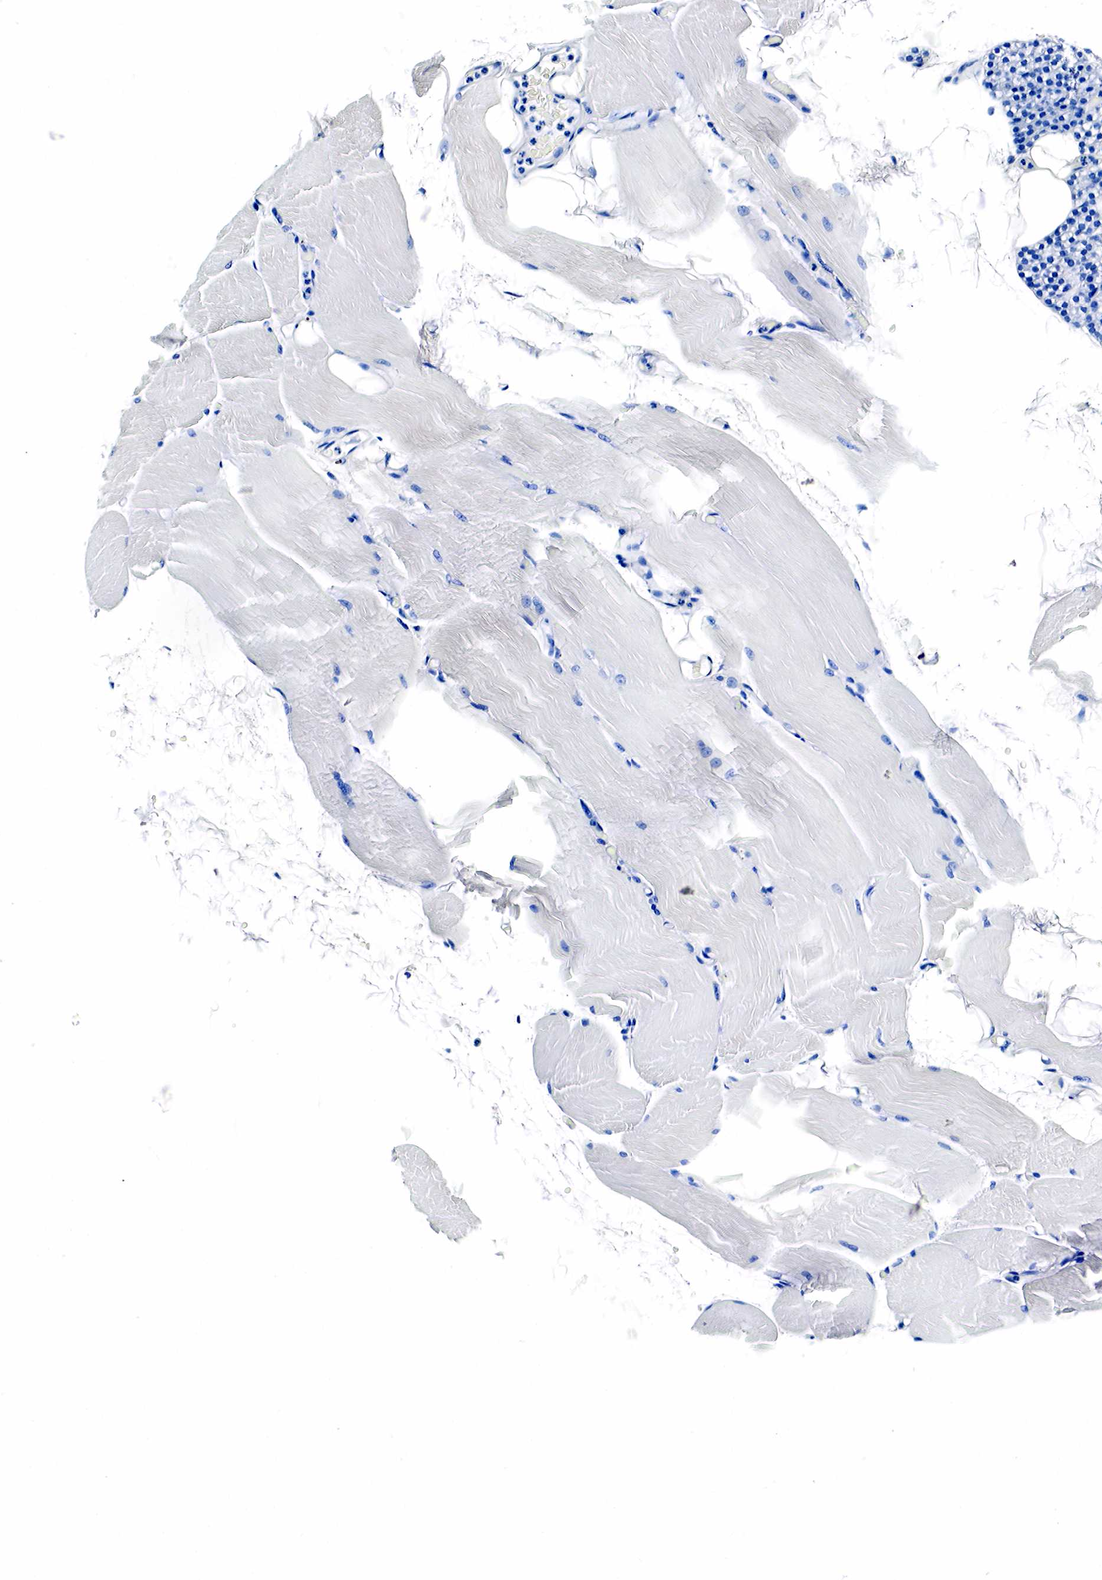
{"staining": {"intensity": "negative", "quantity": "none", "location": "none"}, "tissue": "skeletal muscle", "cell_type": "Myocytes", "image_type": "normal", "snomed": [{"axis": "morphology", "description": "Normal tissue, NOS"}, {"axis": "topography", "description": "Skeletal muscle"}, {"axis": "topography", "description": "Parathyroid gland"}], "caption": "DAB immunohistochemical staining of unremarkable skeletal muscle reveals no significant expression in myocytes. The staining was performed using DAB to visualize the protein expression in brown, while the nuclei were stained in blue with hematoxylin (Magnification: 20x).", "gene": "GAST", "patient": {"sex": "female", "age": 37}}